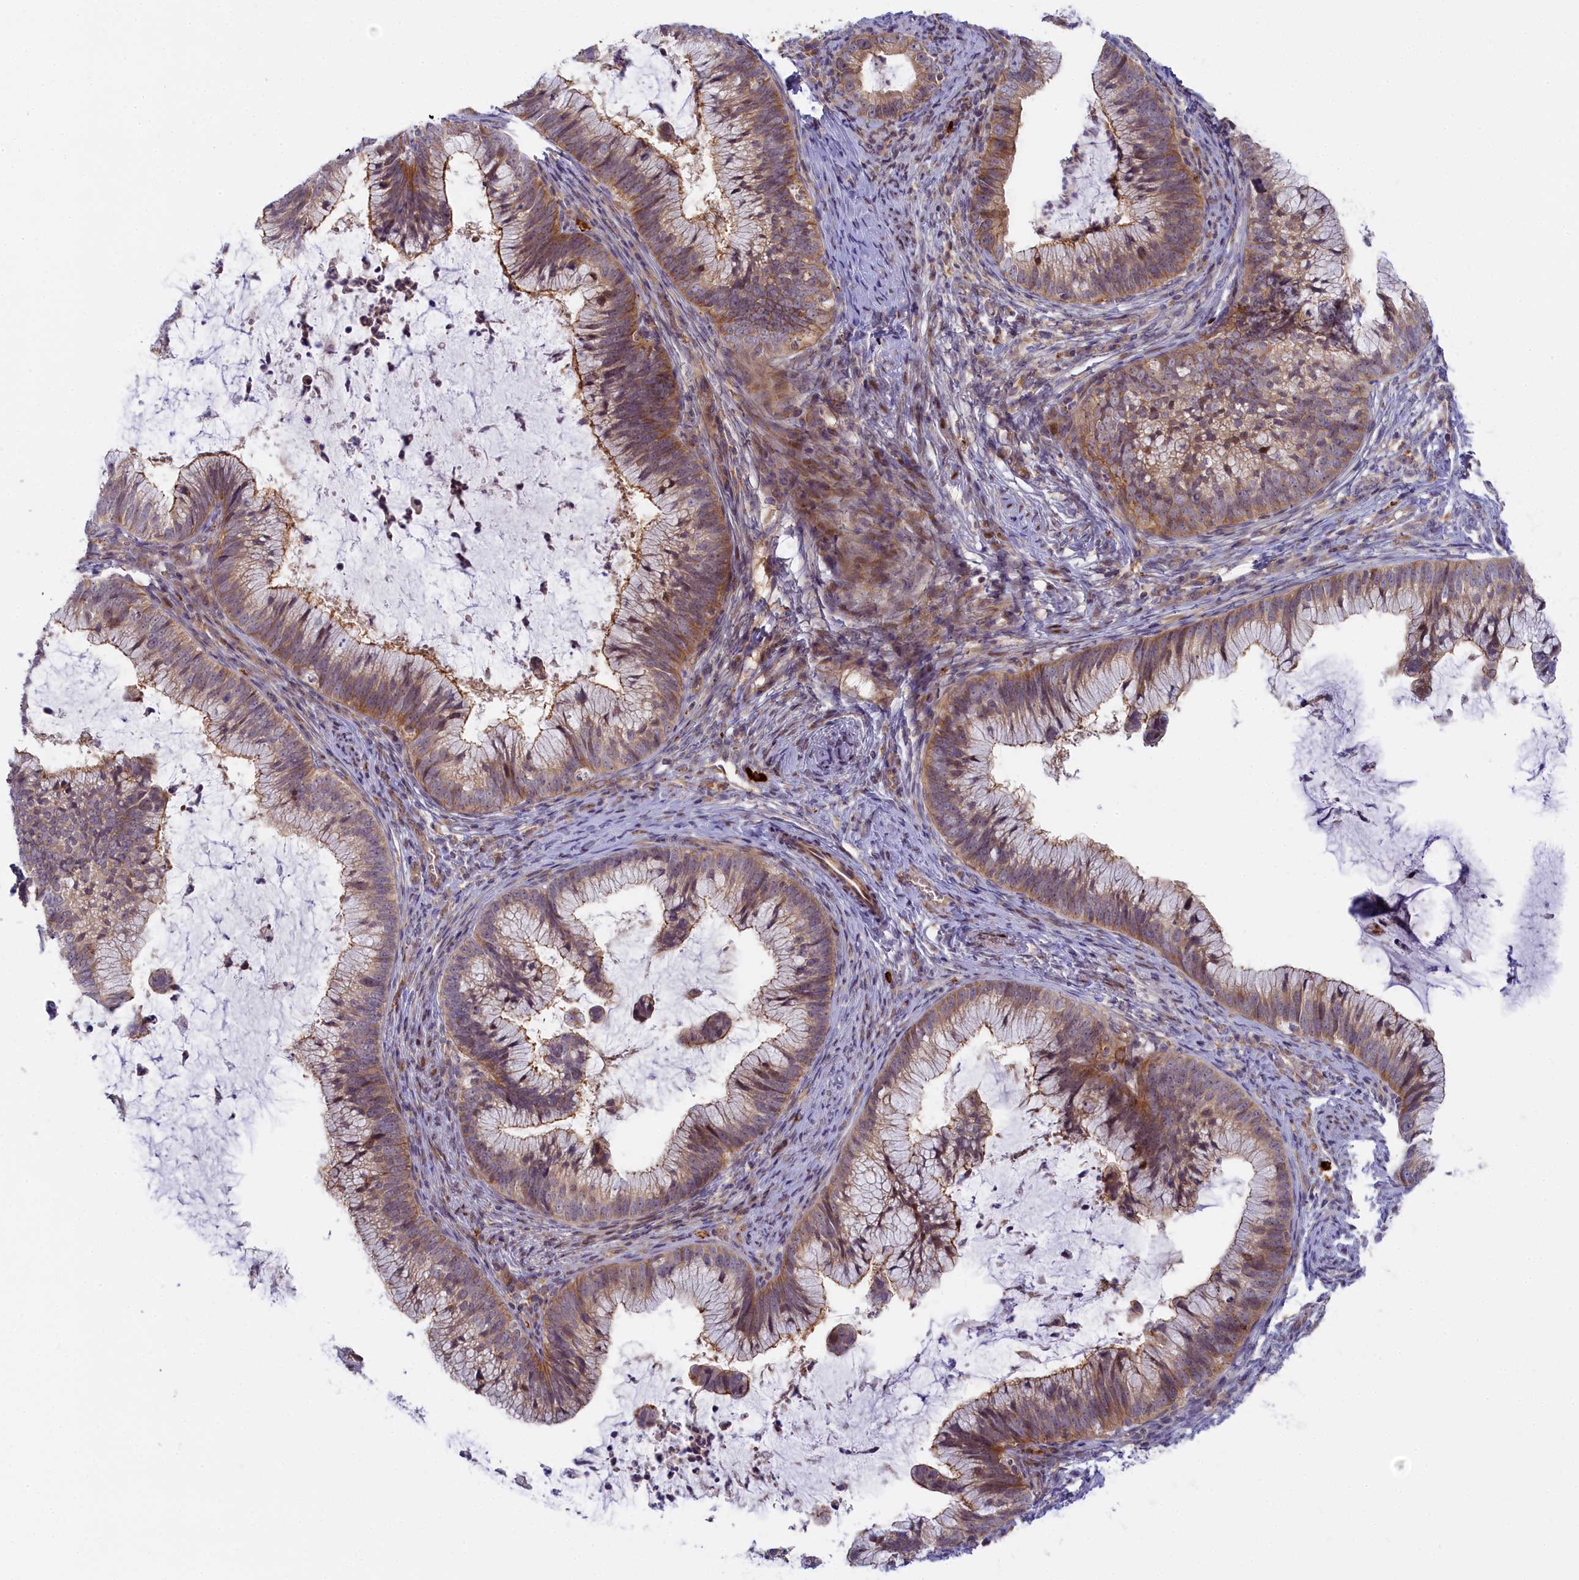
{"staining": {"intensity": "moderate", "quantity": ">75%", "location": "cytoplasmic/membranous"}, "tissue": "cervical cancer", "cell_type": "Tumor cells", "image_type": "cancer", "snomed": [{"axis": "morphology", "description": "Adenocarcinoma, NOS"}, {"axis": "topography", "description": "Cervix"}], "caption": "A medium amount of moderate cytoplasmic/membranous positivity is present in approximately >75% of tumor cells in adenocarcinoma (cervical) tissue. Nuclei are stained in blue.", "gene": "CCL23", "patient": {"sex": "female", "age": 36}}